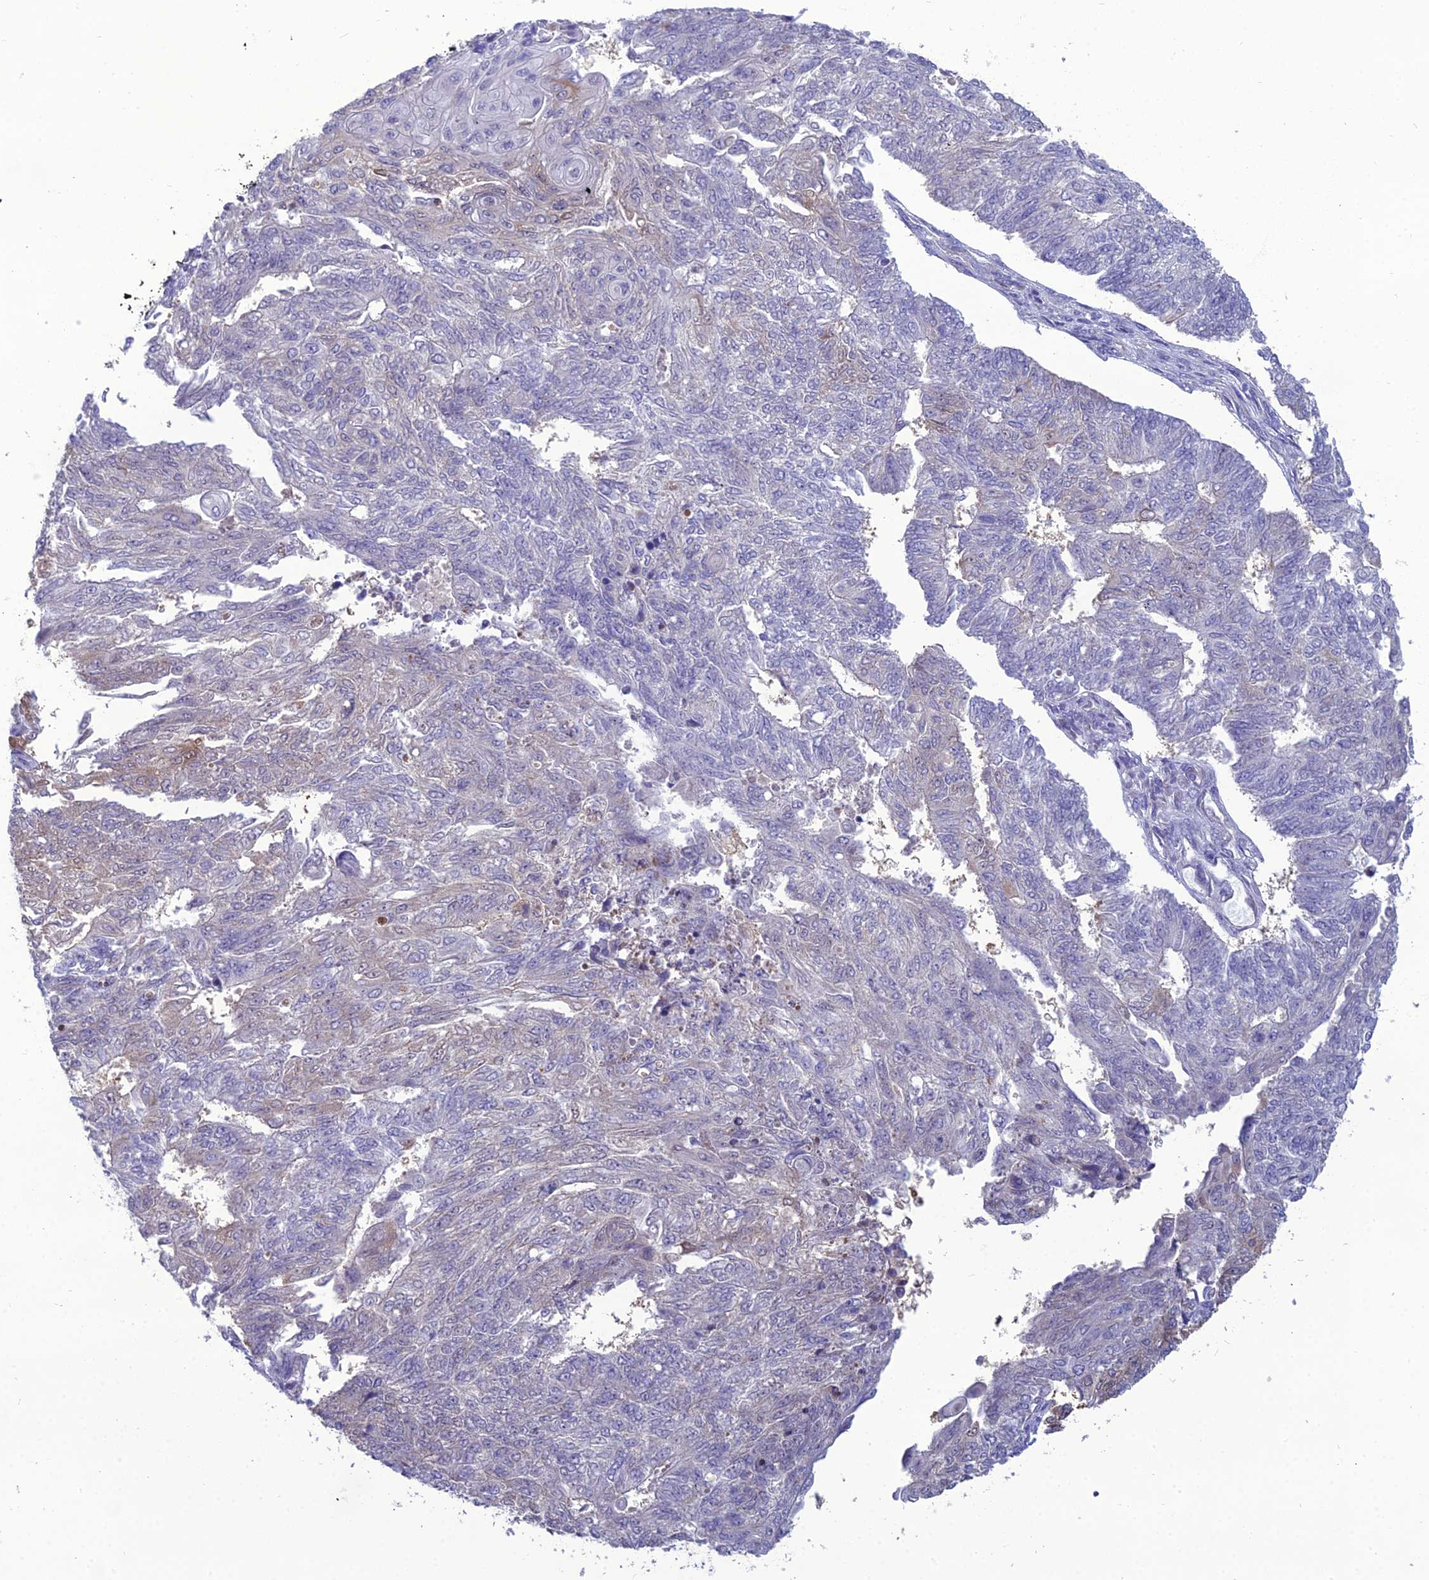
{"staining": {"intensity": "moderate", "quantity": "<25%", "location": "cytoplasmic/membranous"}, "tissue": "endometrial cancer", "cell_type": "Tumor cells", "image_type": "cancer", "snomed": [{"axis": "morphology", "description": "Adenocarcinoma, NOS"}, {"axis": "topography", "description": "Endometrium"}], "caption": "Tumor cells reveal low levels of moderate cytoplasmic/membranous positivity in about <25% of cells in endometrial cancer (adenocarcinoma). (IHC, brightfield microscopy, high magnification).", "gene": "GNPNAT1", "patient": {"sex": "female", "age": 32}}